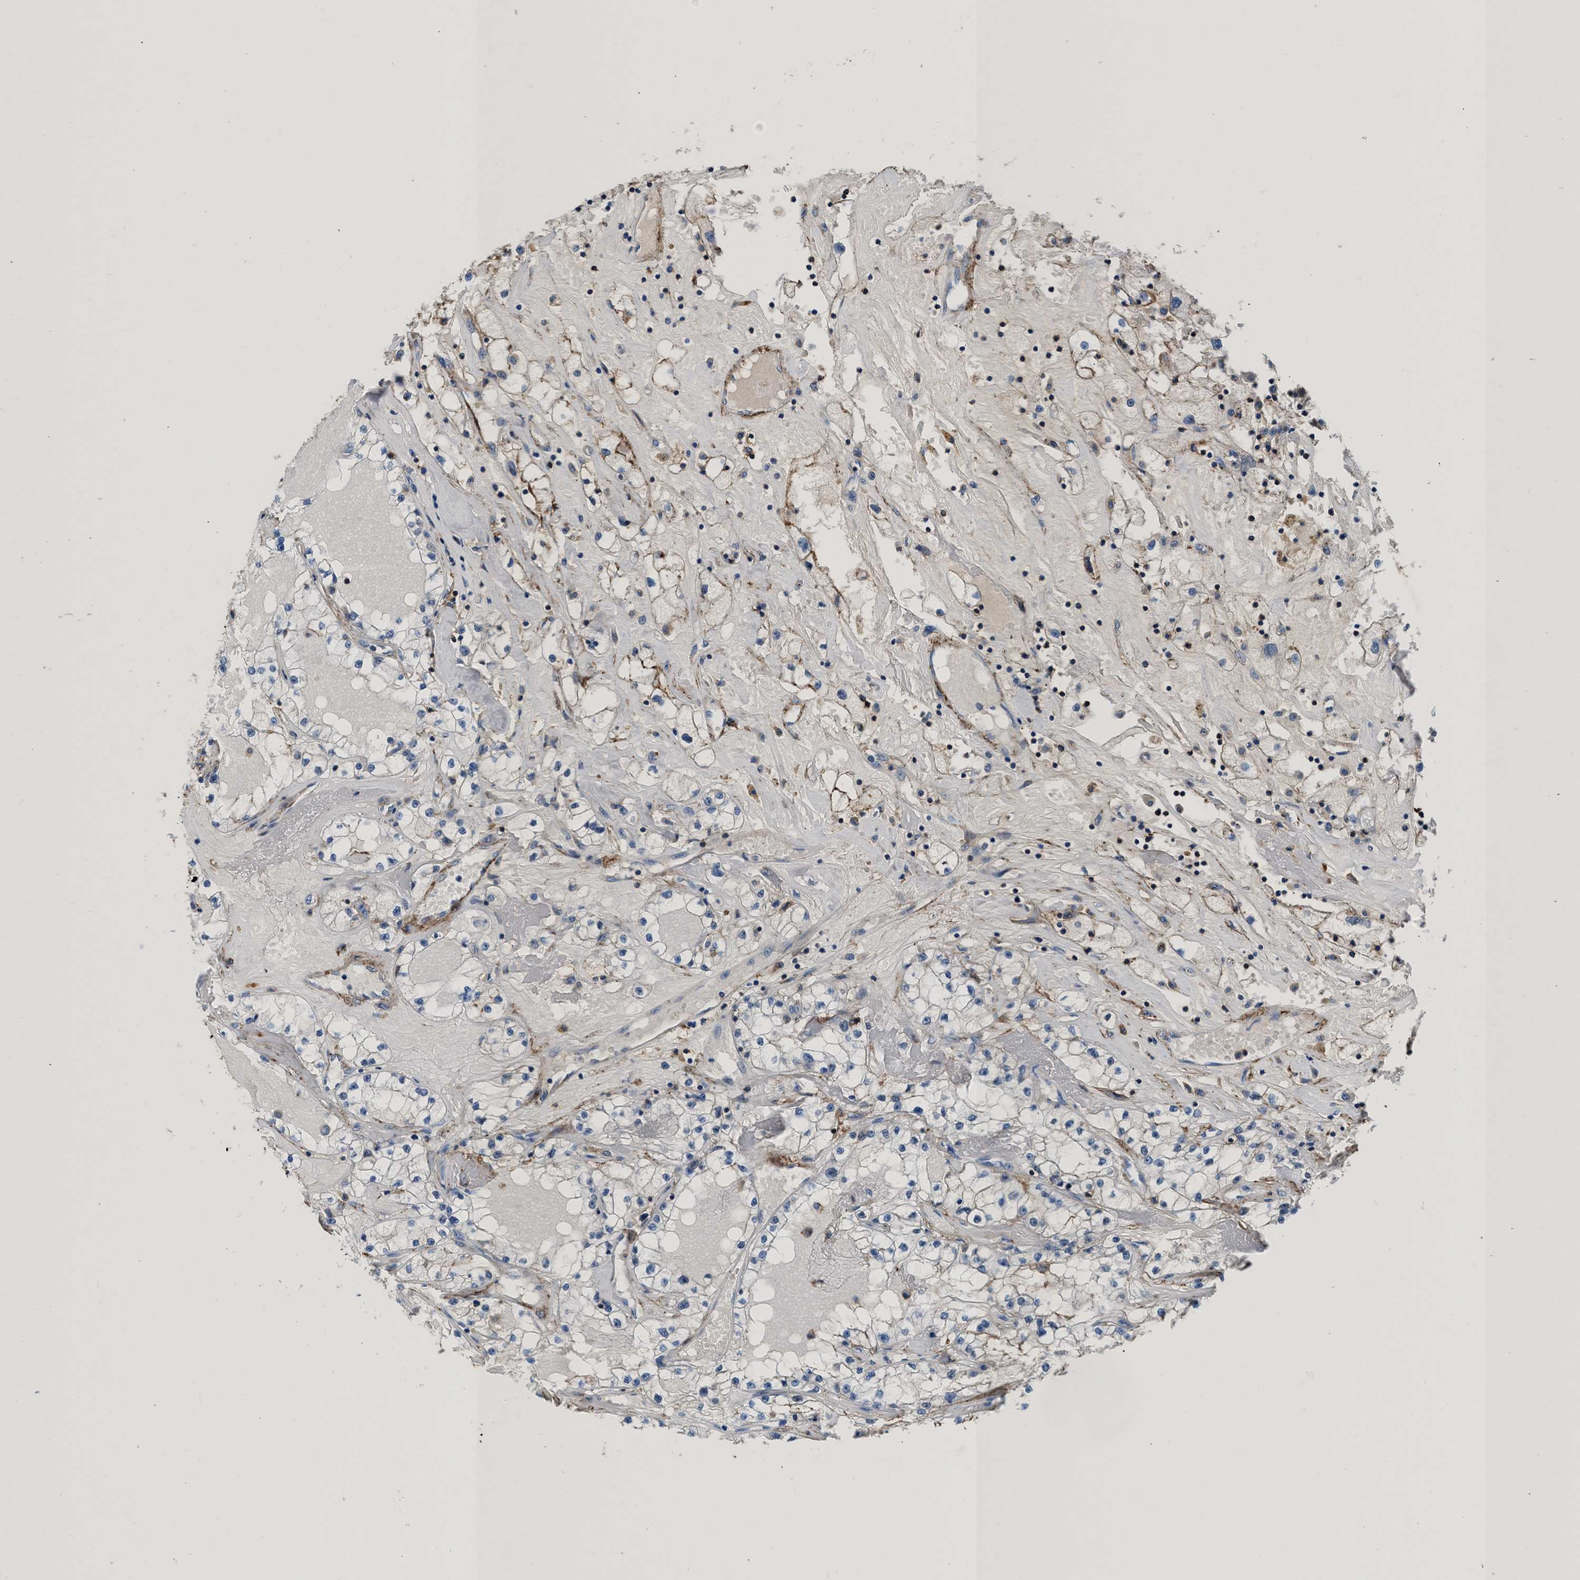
{"staining": {"intensity": "moderate", "quantity": "<25%", "location": "cytoplasmic/membranous"}, "tissue": "renal cancer", "cell_type": "Tumor cells", "image_type": "cancer", "snomed": [{"axis": "morphology", "description": "Adenocarcinoma, NOS"}, {"axis": "topography", "description": "Kidney"}], "caption": "Immunohistochemistry of renal cancer (adenocarcinoma) displays low levels of moderate cytoplasmic/membranous staining in about <25% of tumor cells.", "gene": "KCNQ4", "patient": {"sex": "male", "age": 56}}